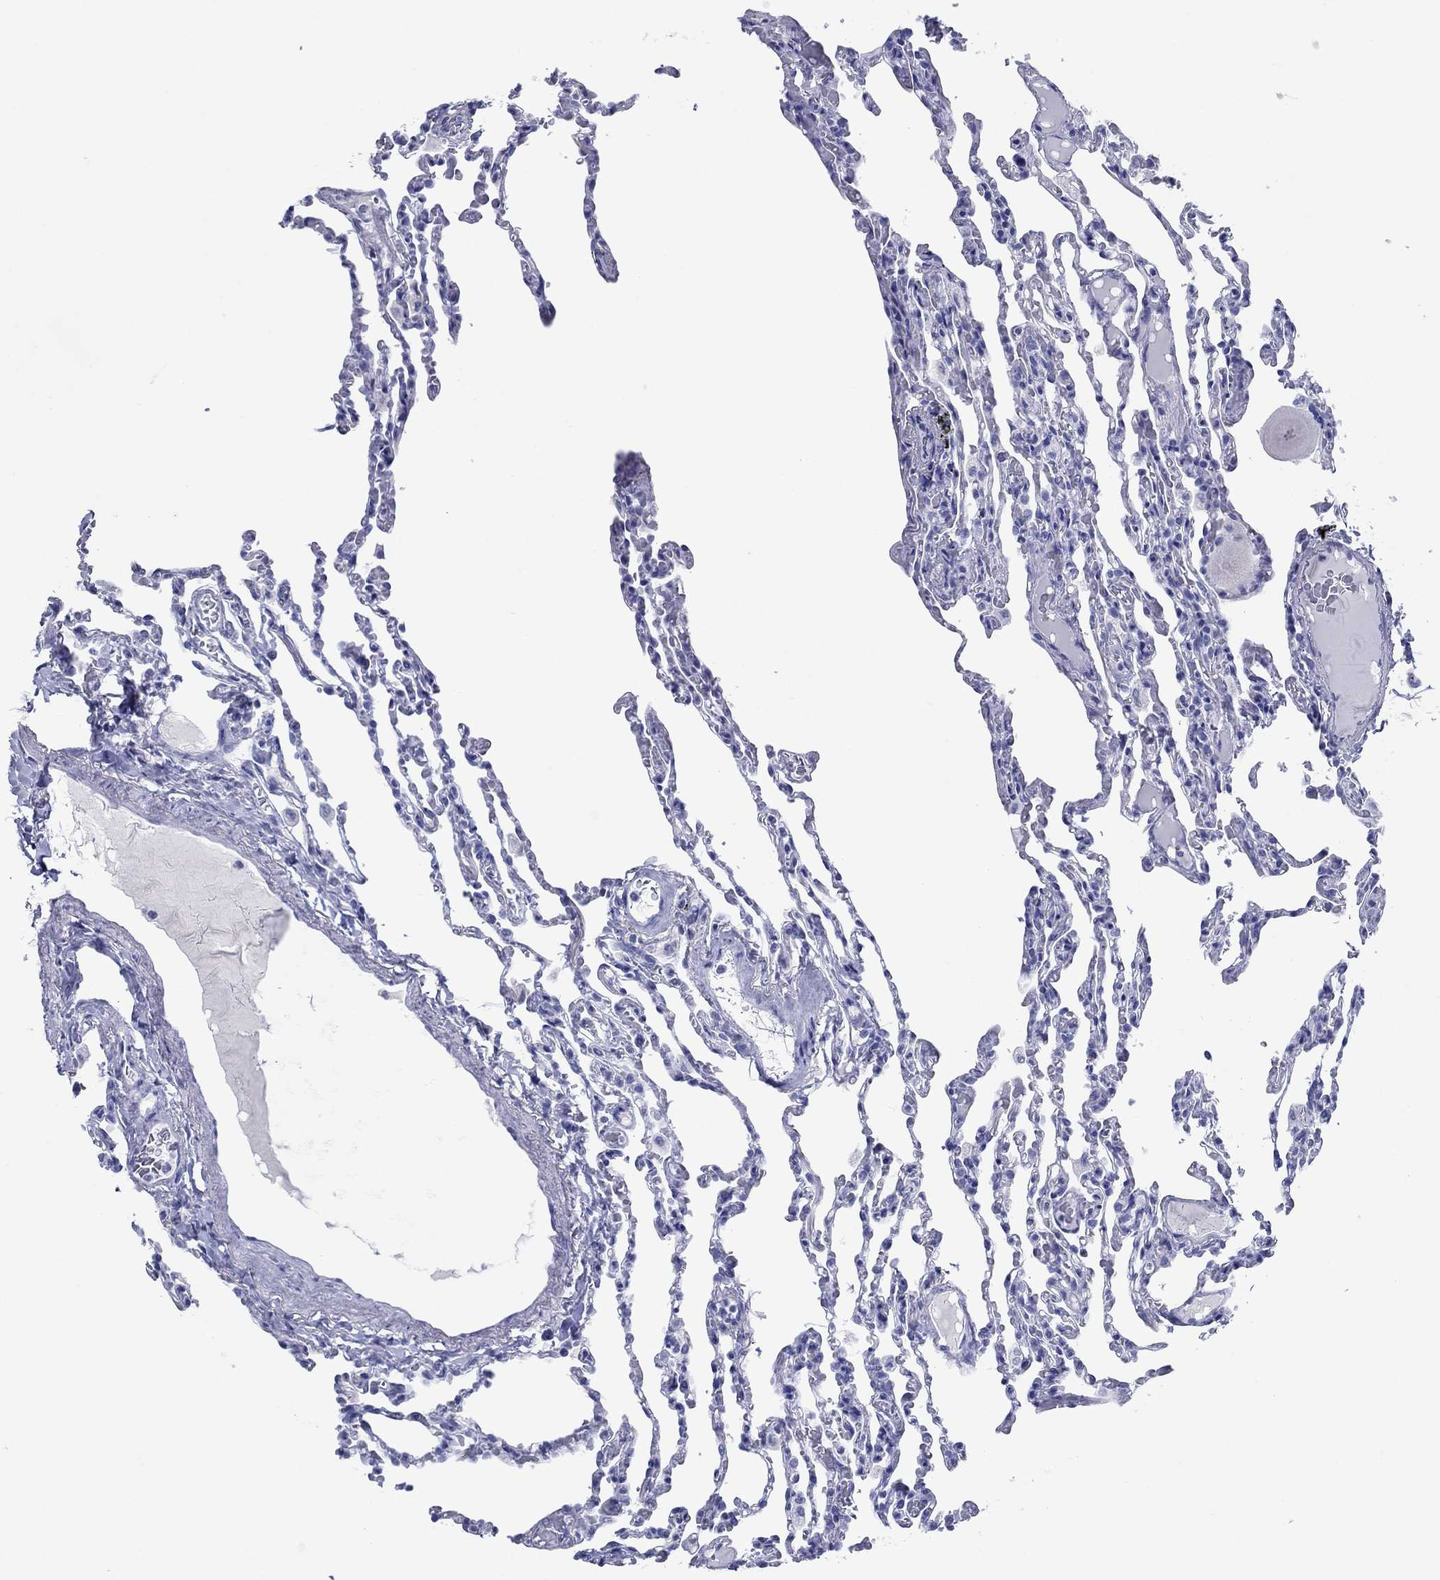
{"staining": {"intensity": "negative", "quantity": "none", "location": "none"}, "tissue": "lung", "cell_type": "Alveolar cells", "image_type": "normal", "snomed": [{"axis": "morphology", "description": "Normal tissue, NOS"}, {"axis": "topography", "description": "Lung"}], "caption": "IHC micrograph of benign human lung stained for a protein (brown), which exhibits no positivity in alveolar cells.", "gene": "ATP4A", "patient": {"sex": "female", "age": 43}}